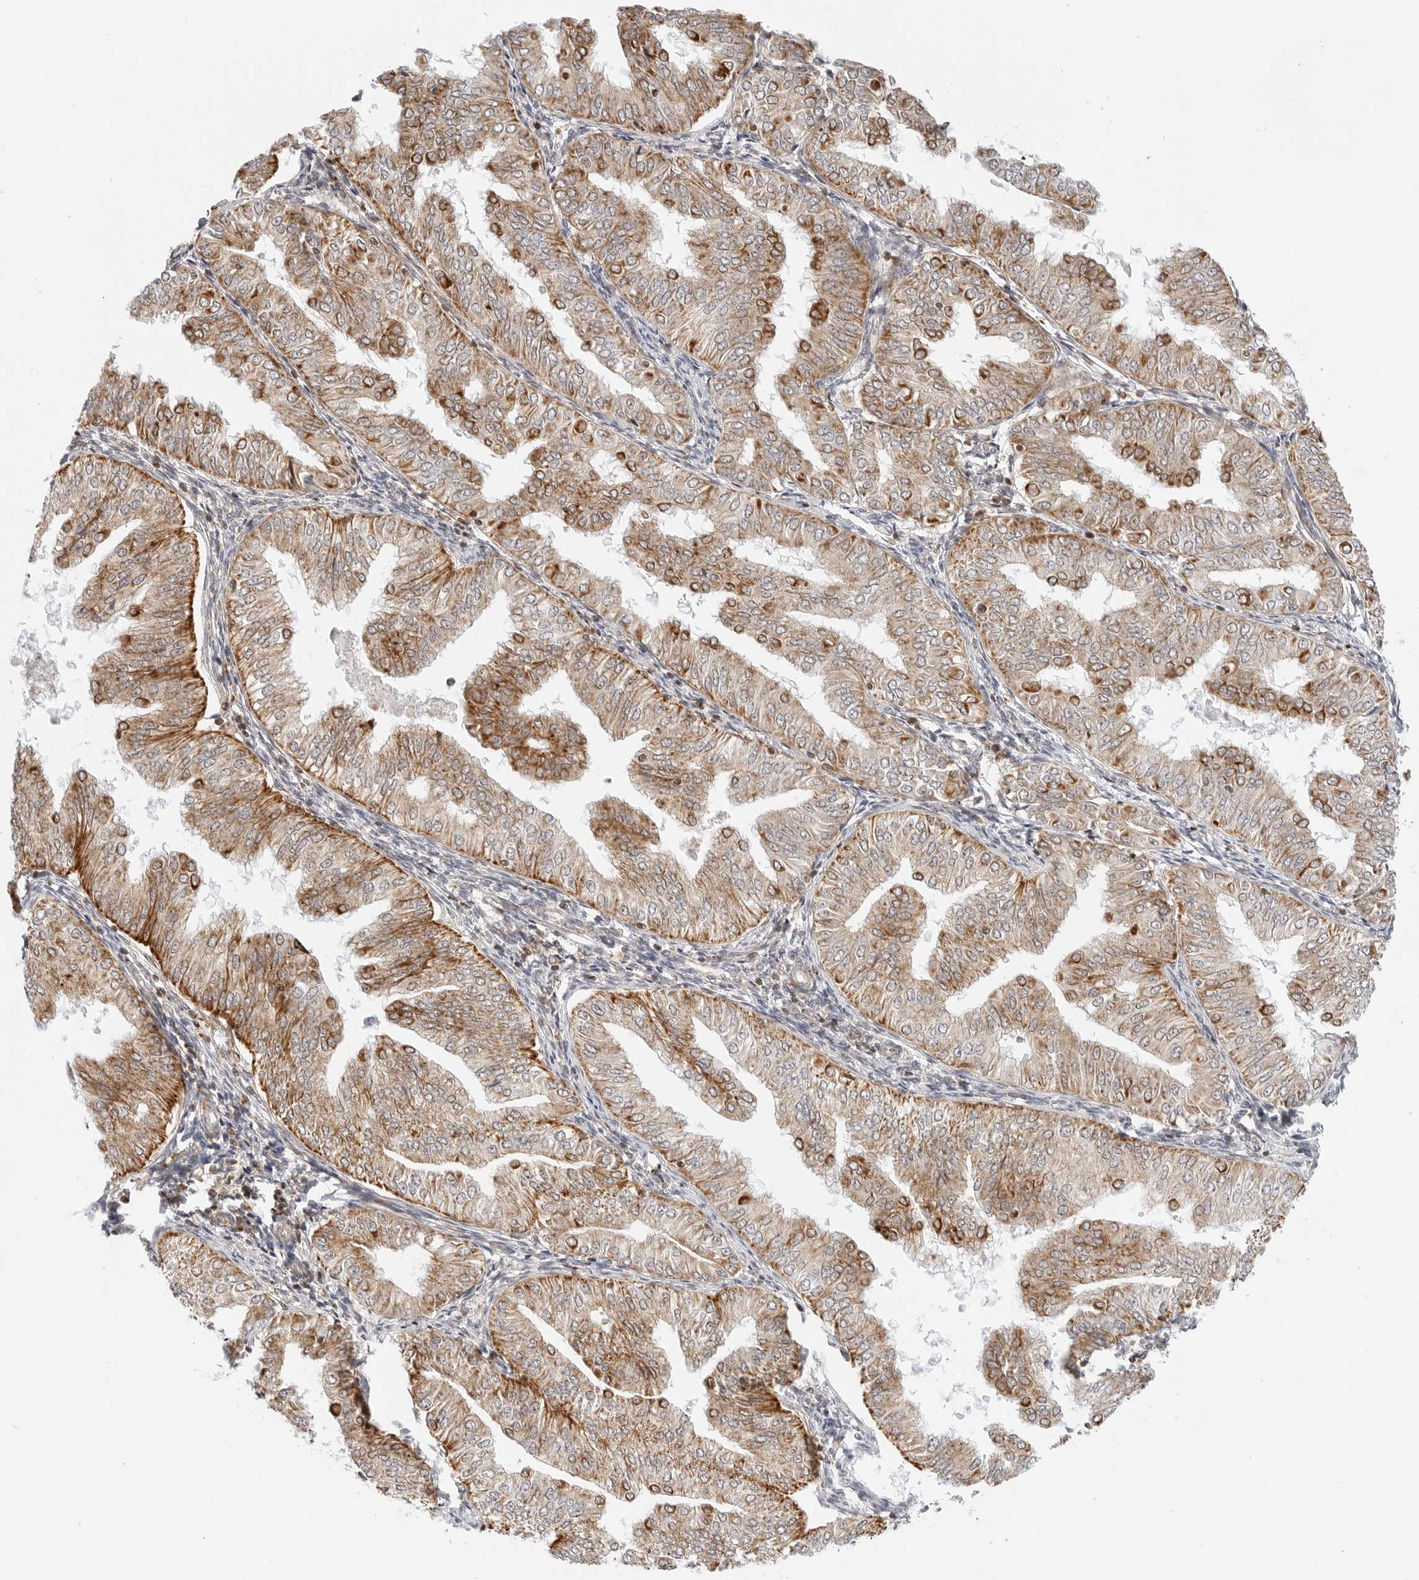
{"staining": {"intensity": "moderate", "quantity": ">75%", "location": "cytoplasmic/membranous"}, "tissue": "endometrial cancer", "cell_type": "Tumor cells", "image_type": "cancer", "snomed": [{"axis": "morphology", "description": "Normal tissue, NOS"}, {"axis": "morphology", "description": "Adenocarcinoma, NOS"}, {"axis": "topography", "description": "Endometrium"}], "caption": "Protein staining reveals moderate cytoplasmic/membranous positivity in approximately >75% of tumor cells in endometrial cancer.", "gene": "DYRK4", "patient": {"sex": "female", "age": 53}}